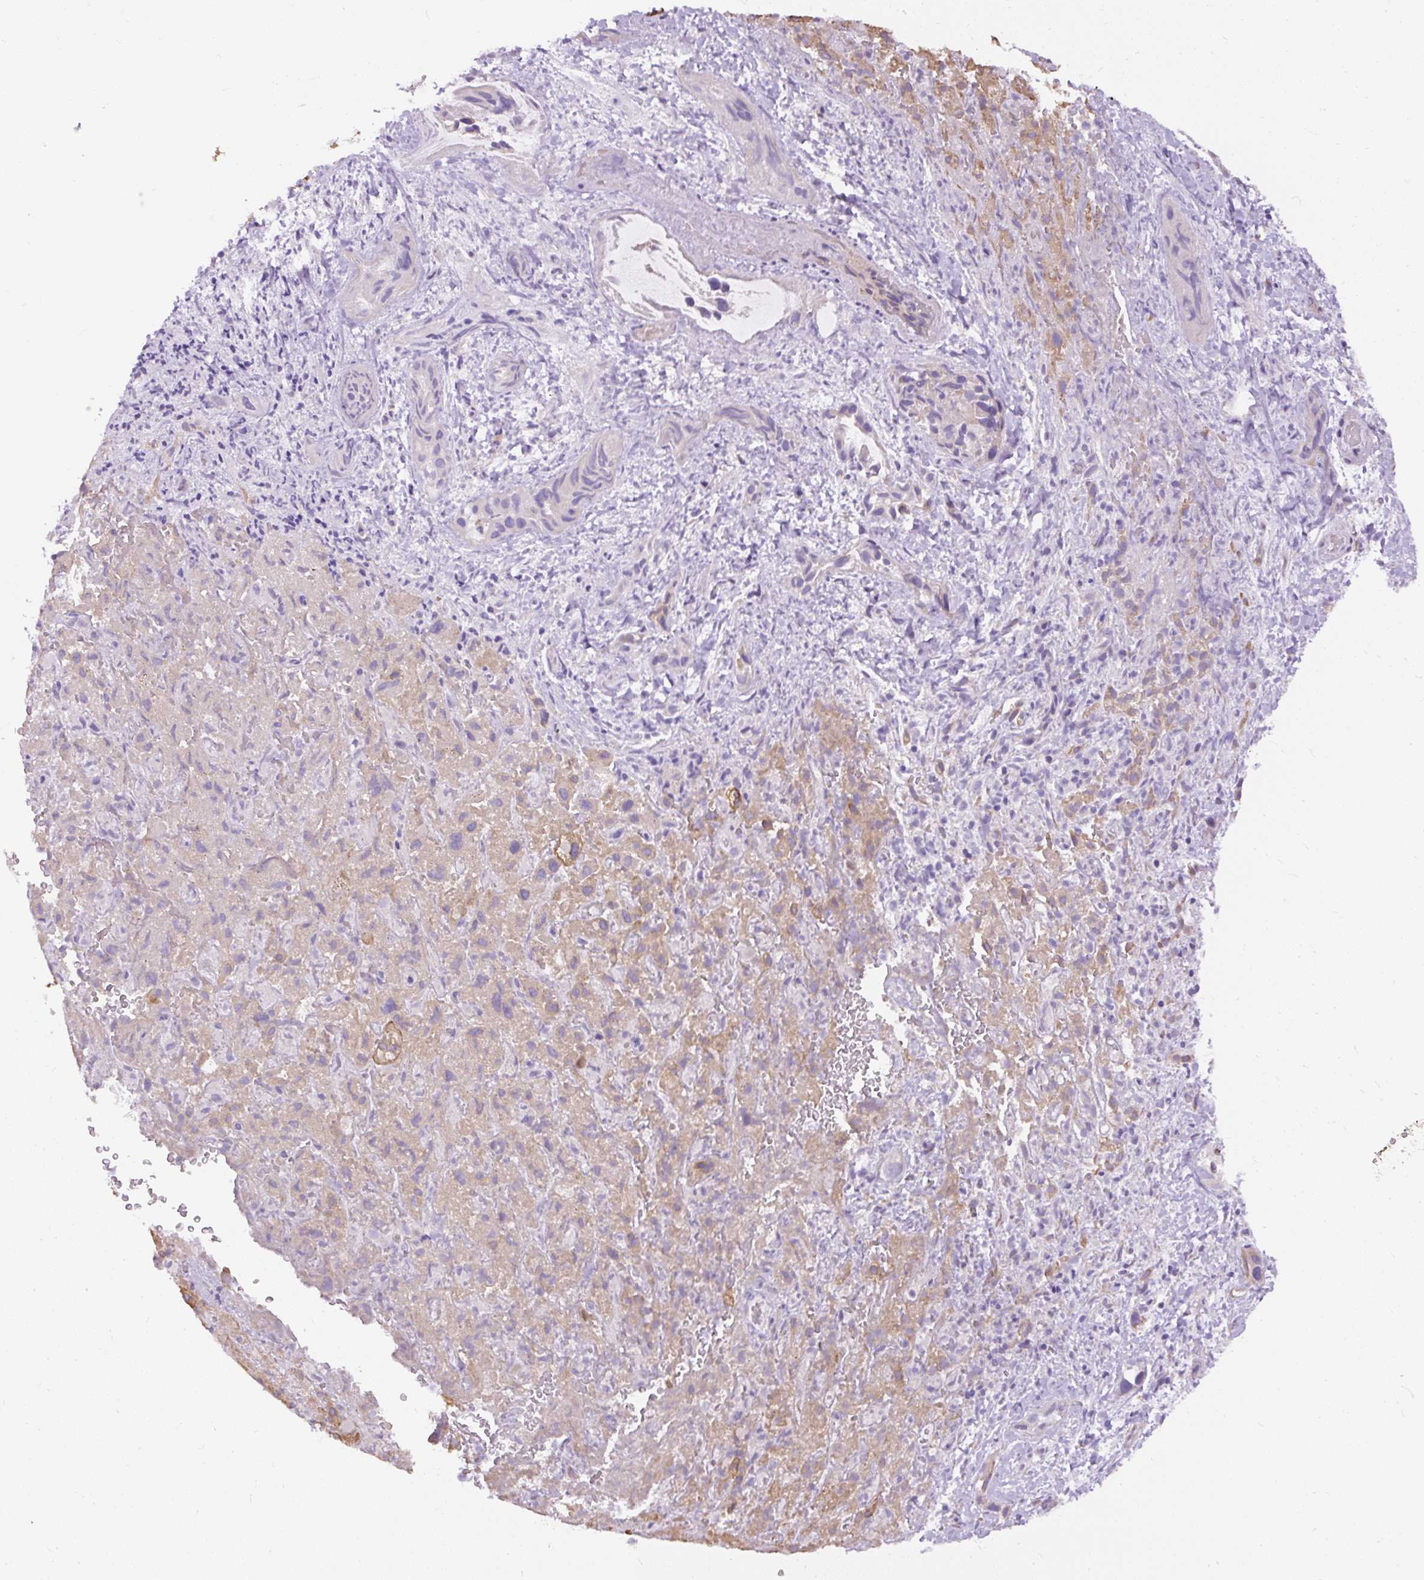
{"staining": {"intensity": "negative", "quantity": "none", "location": "none"}, "tissue": "liver cancer", "cell_type": "Tumor cells", "image_type": "cancer", "snomed": [{"axis": "morphology", "description": "Cholangiocarcinoma"}, {"axis": "topography", "description": "Liver"}], "caption": "Micrograph shows no significant protein positivity in tumor cells of liver cholangiocarcinoma. (DAB (3,3'-diaminobenzidine) IHC visualized using brightfield microscopy, high magnification).", "gene": "FAM149A", "patient": {"sex": "female", "age": 52}}